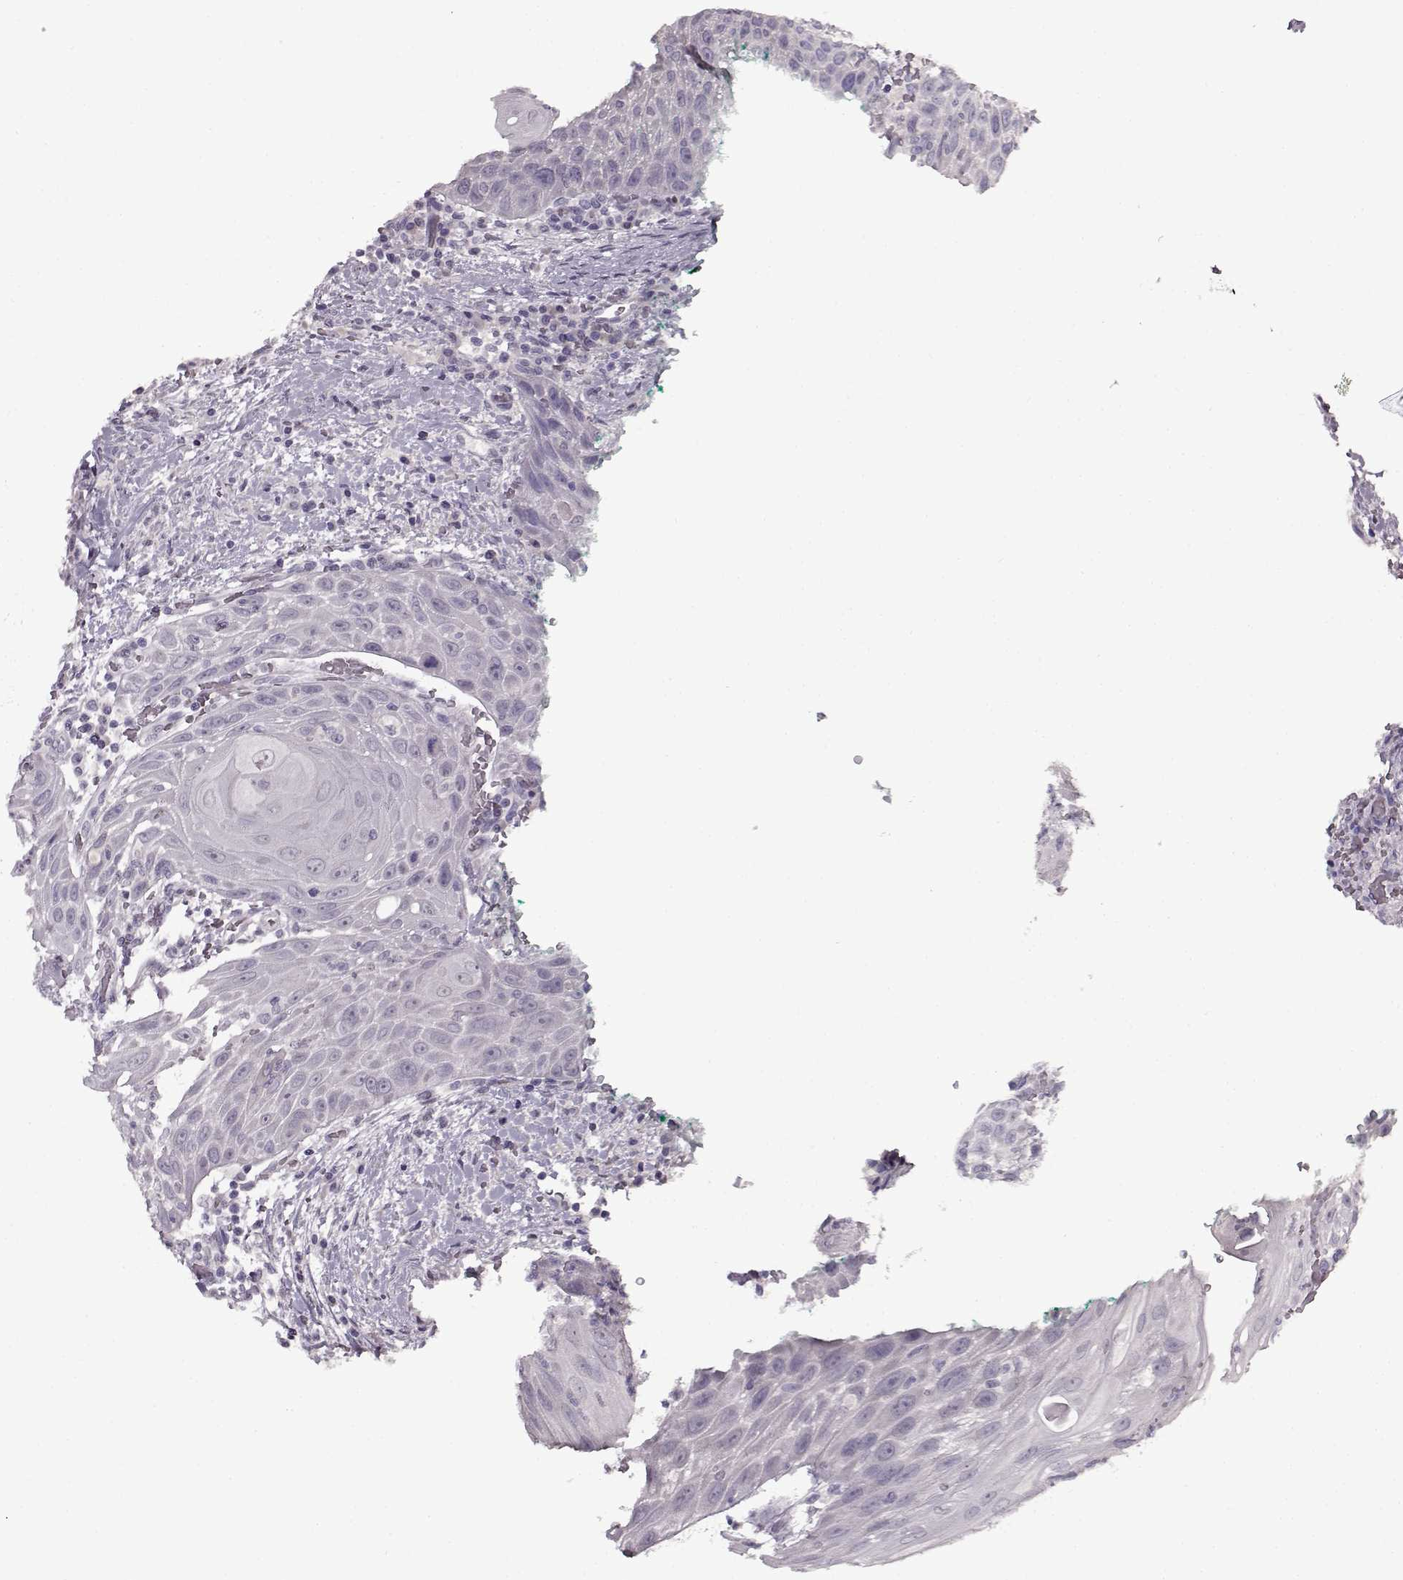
{"staining": {"intensity": "negative", "quantity": "none", "location": "none"}, "tissue": "head and neck cancer", "cell_type": "Tumor cells", "image_type": "cancer", "snomed": [{"axis": "morphology", "description": "Squamous cell carcinoma, NOS"}, {"axis": "topography", "description": "Head-Neck"}], "caption": "Immunohistochemical staining of human head and neck squamous cell carcinoma shows no significant staining in tumor cells.", "gene": "FSHB", "patient": {"sex": "male", "age": 69}}